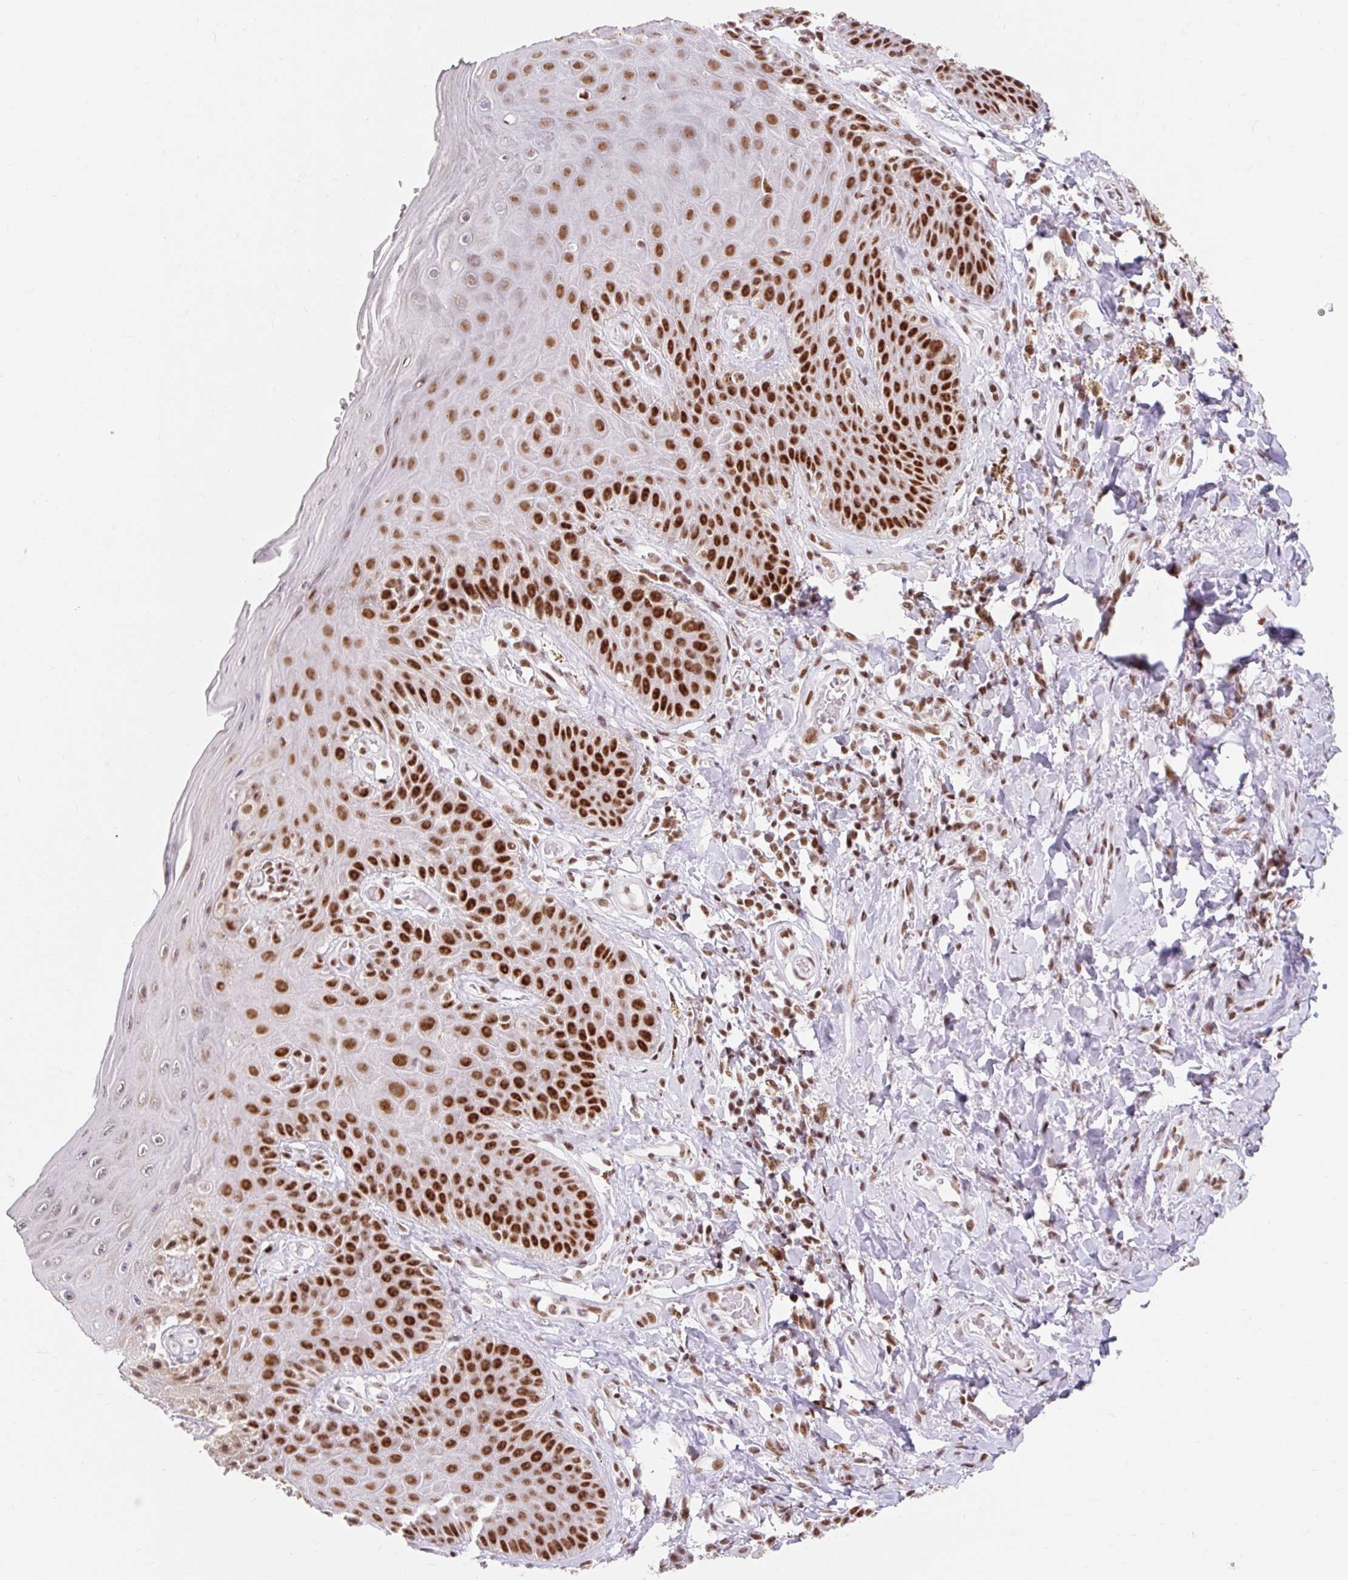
{"staining": {"intensity": "strong", "quantity": ">75%", "location": "nuclear"}, "tissue": "skin", "cell_type": "Epidermal cells", "image_type": "normal", "snomed": [{"axis": "morphology", "description": "Normal tissue, NOS"}, {"axis": "topography", "description": "Anal"}, {"axis": "topography", "description": "Peripheral nerve tissue"}], "caption": "A high amount of strong nuclear positivity is present in approximately >75% of epidermal cells in normal skin. The staining was performed using DAB to visualize the protein expression in brown, while the nuclei were stained in blue with hematoxylin (Magnification: 20x).", "gene": "SRSF10", "patient": {"sex": "male", "age": 53}}